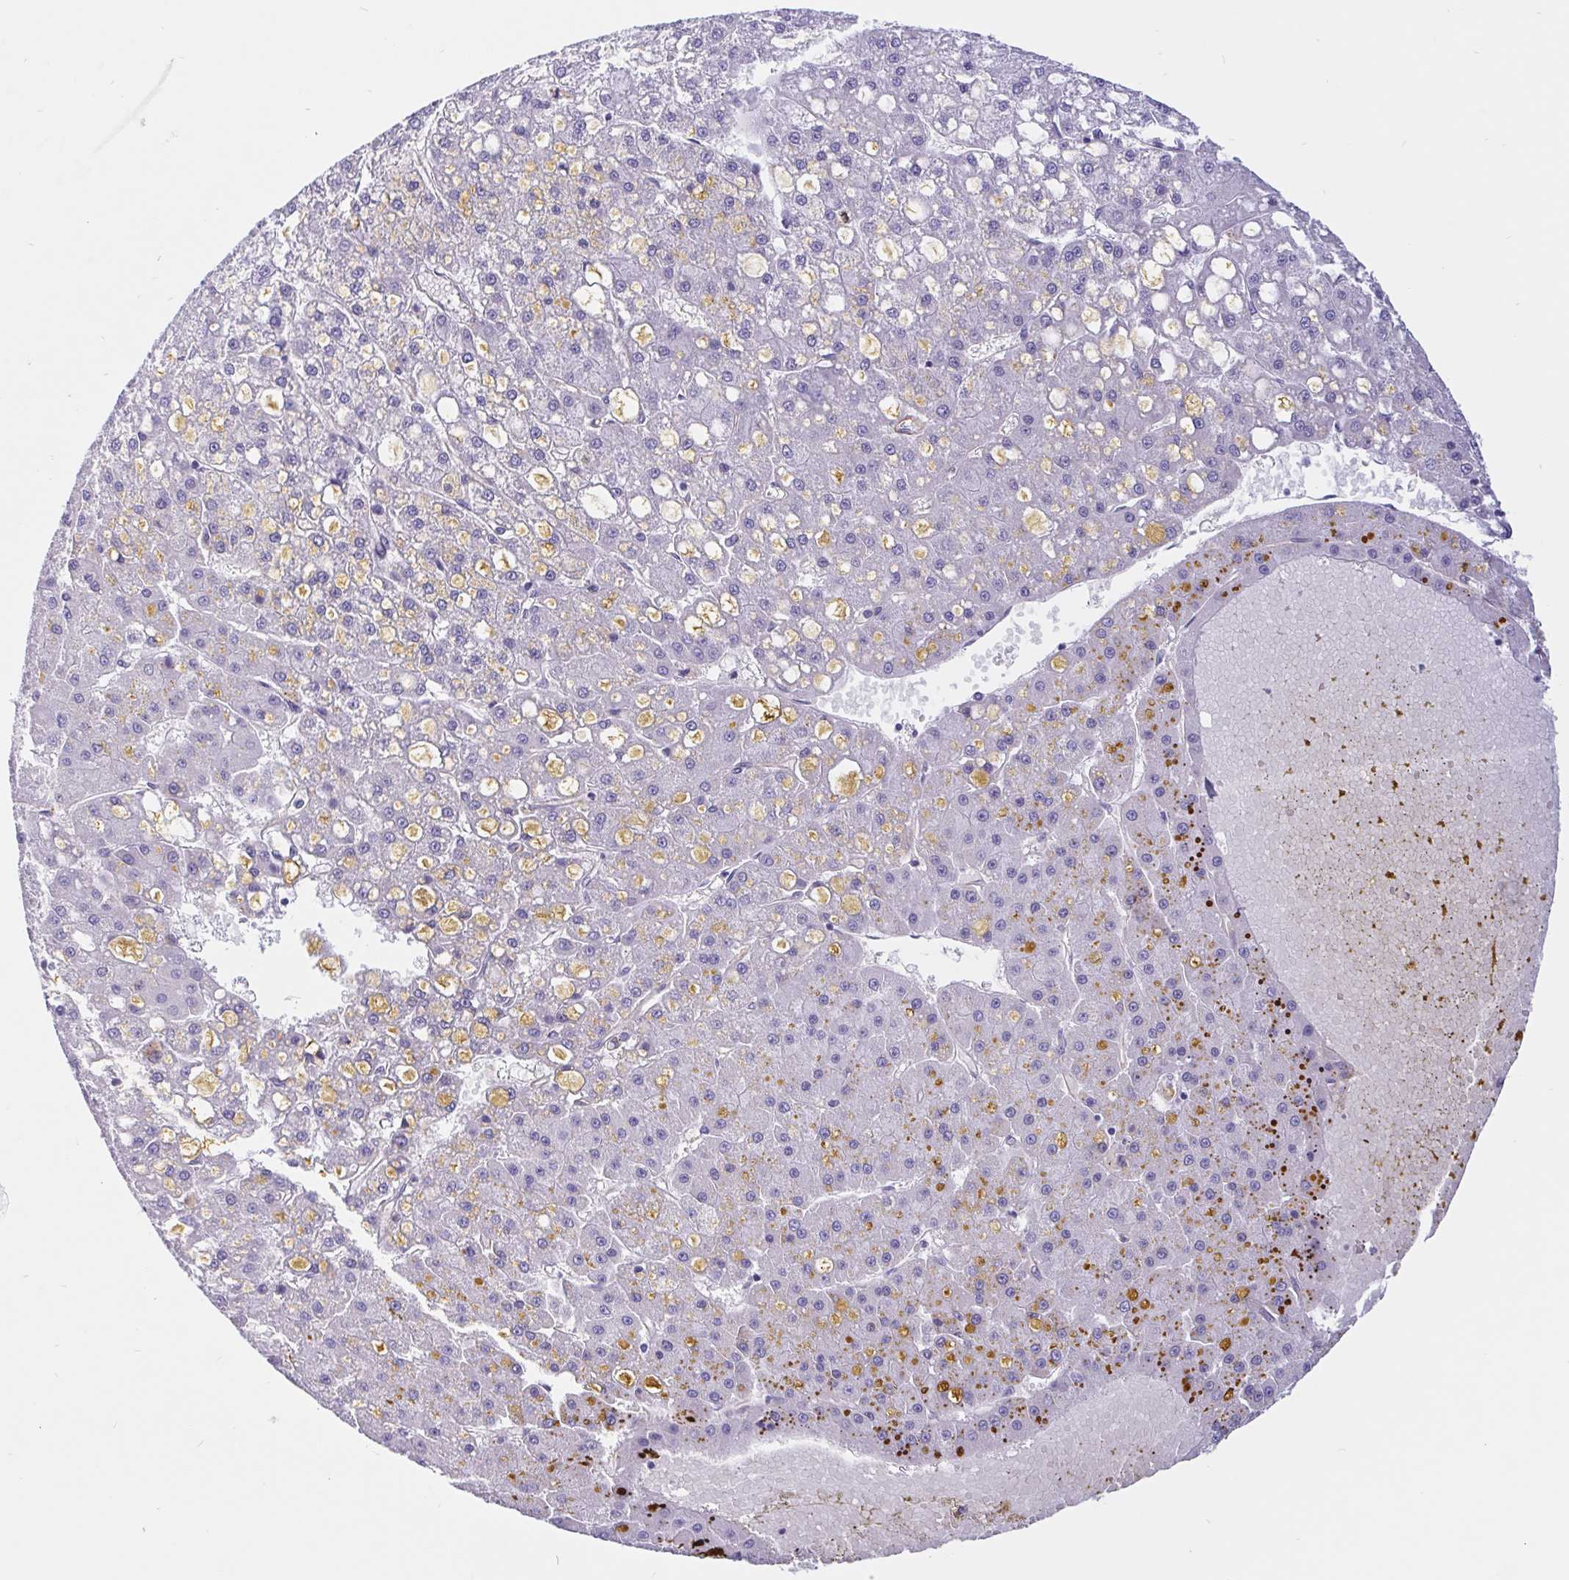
{"staining": {"intensity": "negative", "quantity": "none", "location": "none"}, "tissue": "liver cancer", "cell_type": "Tumor cells", "image_type": "cancer", "snomed": [{"axis": "morphology", "description": "Carcinoma, Hepatocellular, NOS"}, {"axis": "topography", "description": "Liver"}], "caption": "High power microscopy photomicrograph of an IHC photomicrograph of hepatocellular carcinoma (liver), revealing no significant staining in tumor cells.", "gene": "LIMCH1", "patient": {"sex": "male", "age": 67}}